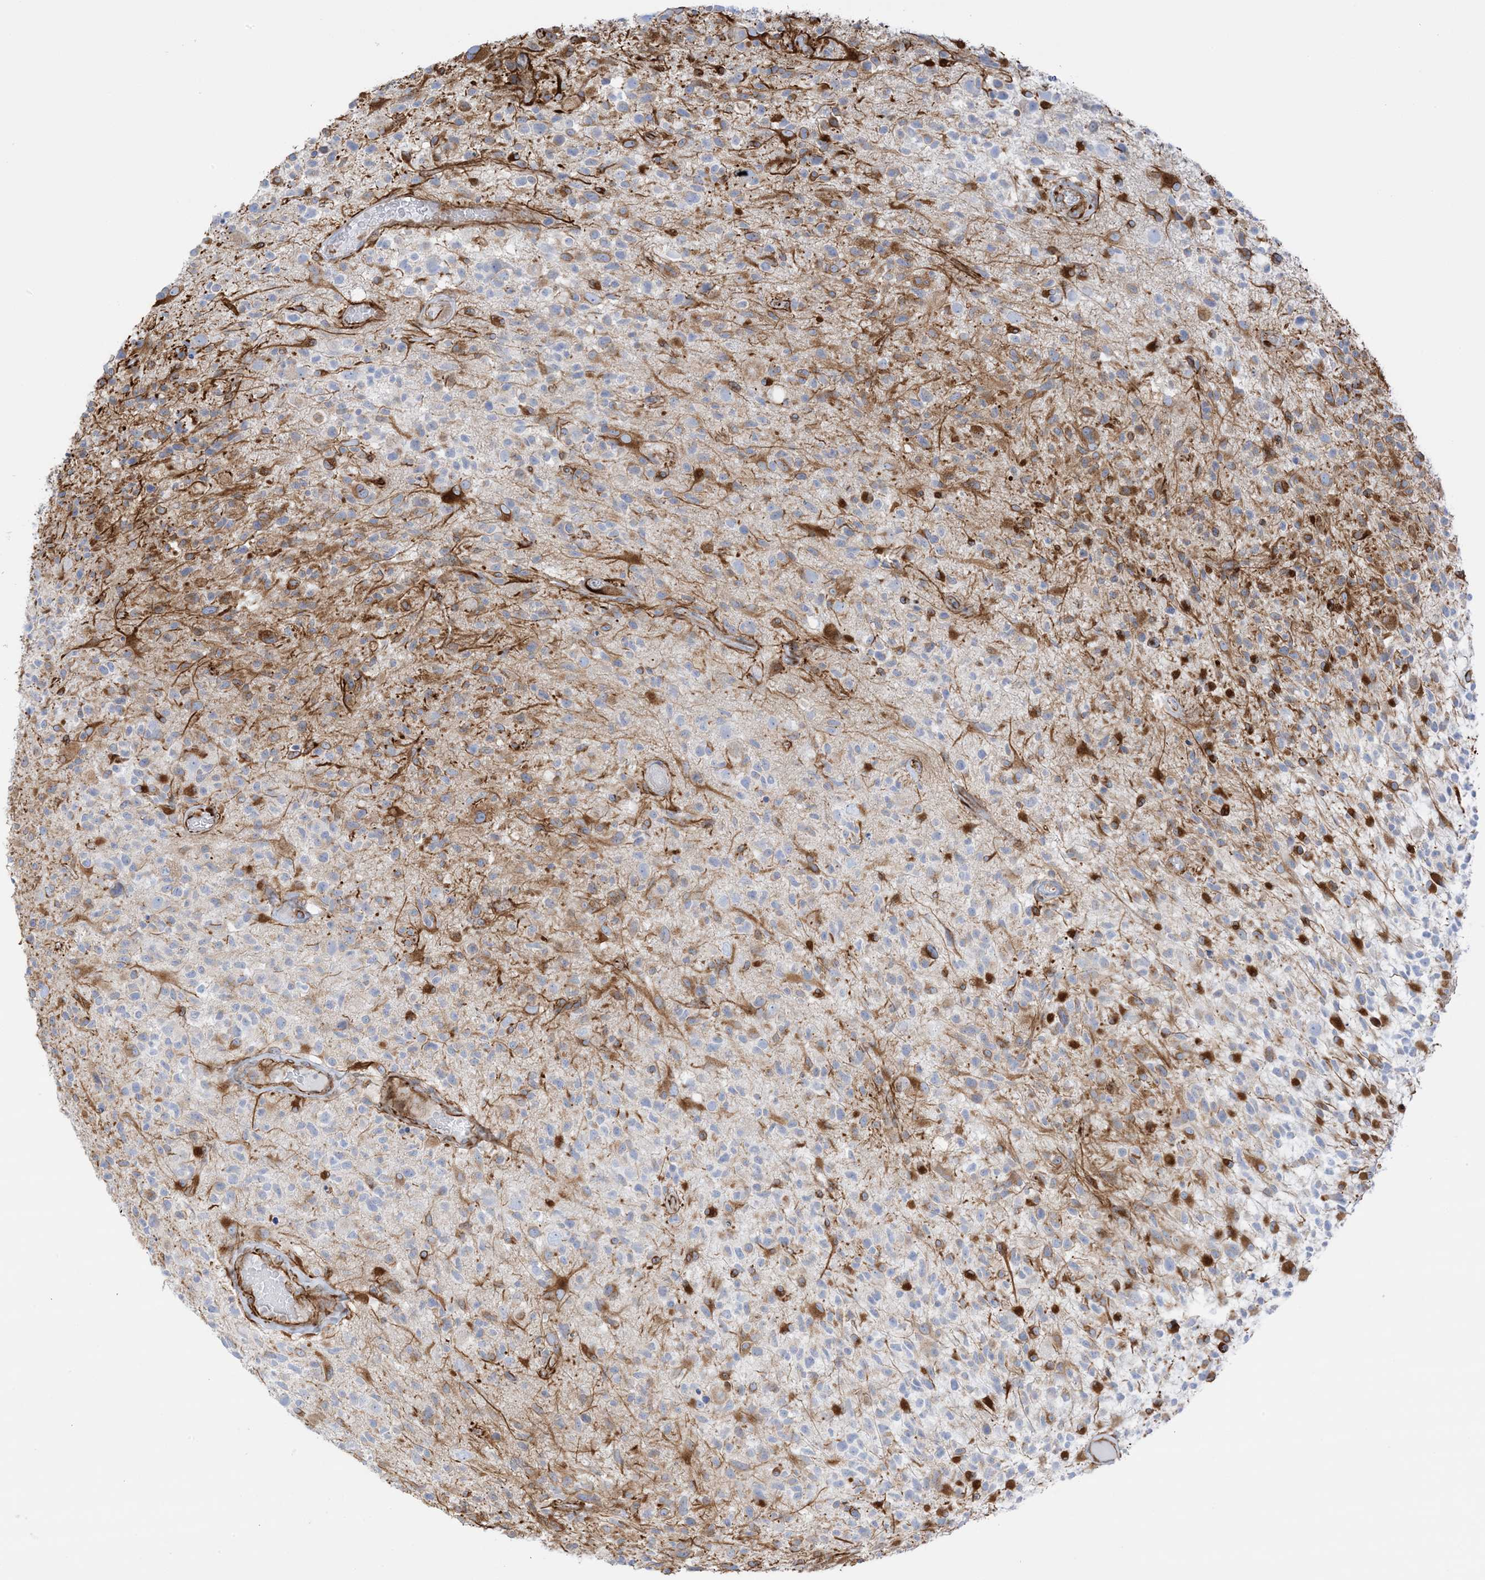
{"staining": {"intensity": "moderate", "quantity": "<25%", "location": "cytoplasmic/membranous"}, "tissue": "glioma", "cell_type": "Tumor cells", "image_type": "cancer", "snomed": [{"axis": "morphology", "description": "Glioma, malignant, High grade"}, {"axis": "morphology", "description": "Glioblastoma, NOS"}, {"axis": "topography", "description": "Brain"}], "caption": "Brown immunohistochemical staining in glioblastoma exhibits moderate cytoplasmic/membranous positivity in about <25% of tumor cells. (IHC, brightfield microscopy, high magnification).", "gene": "PID1", "patient": {"sex": "male", "age": 60}}